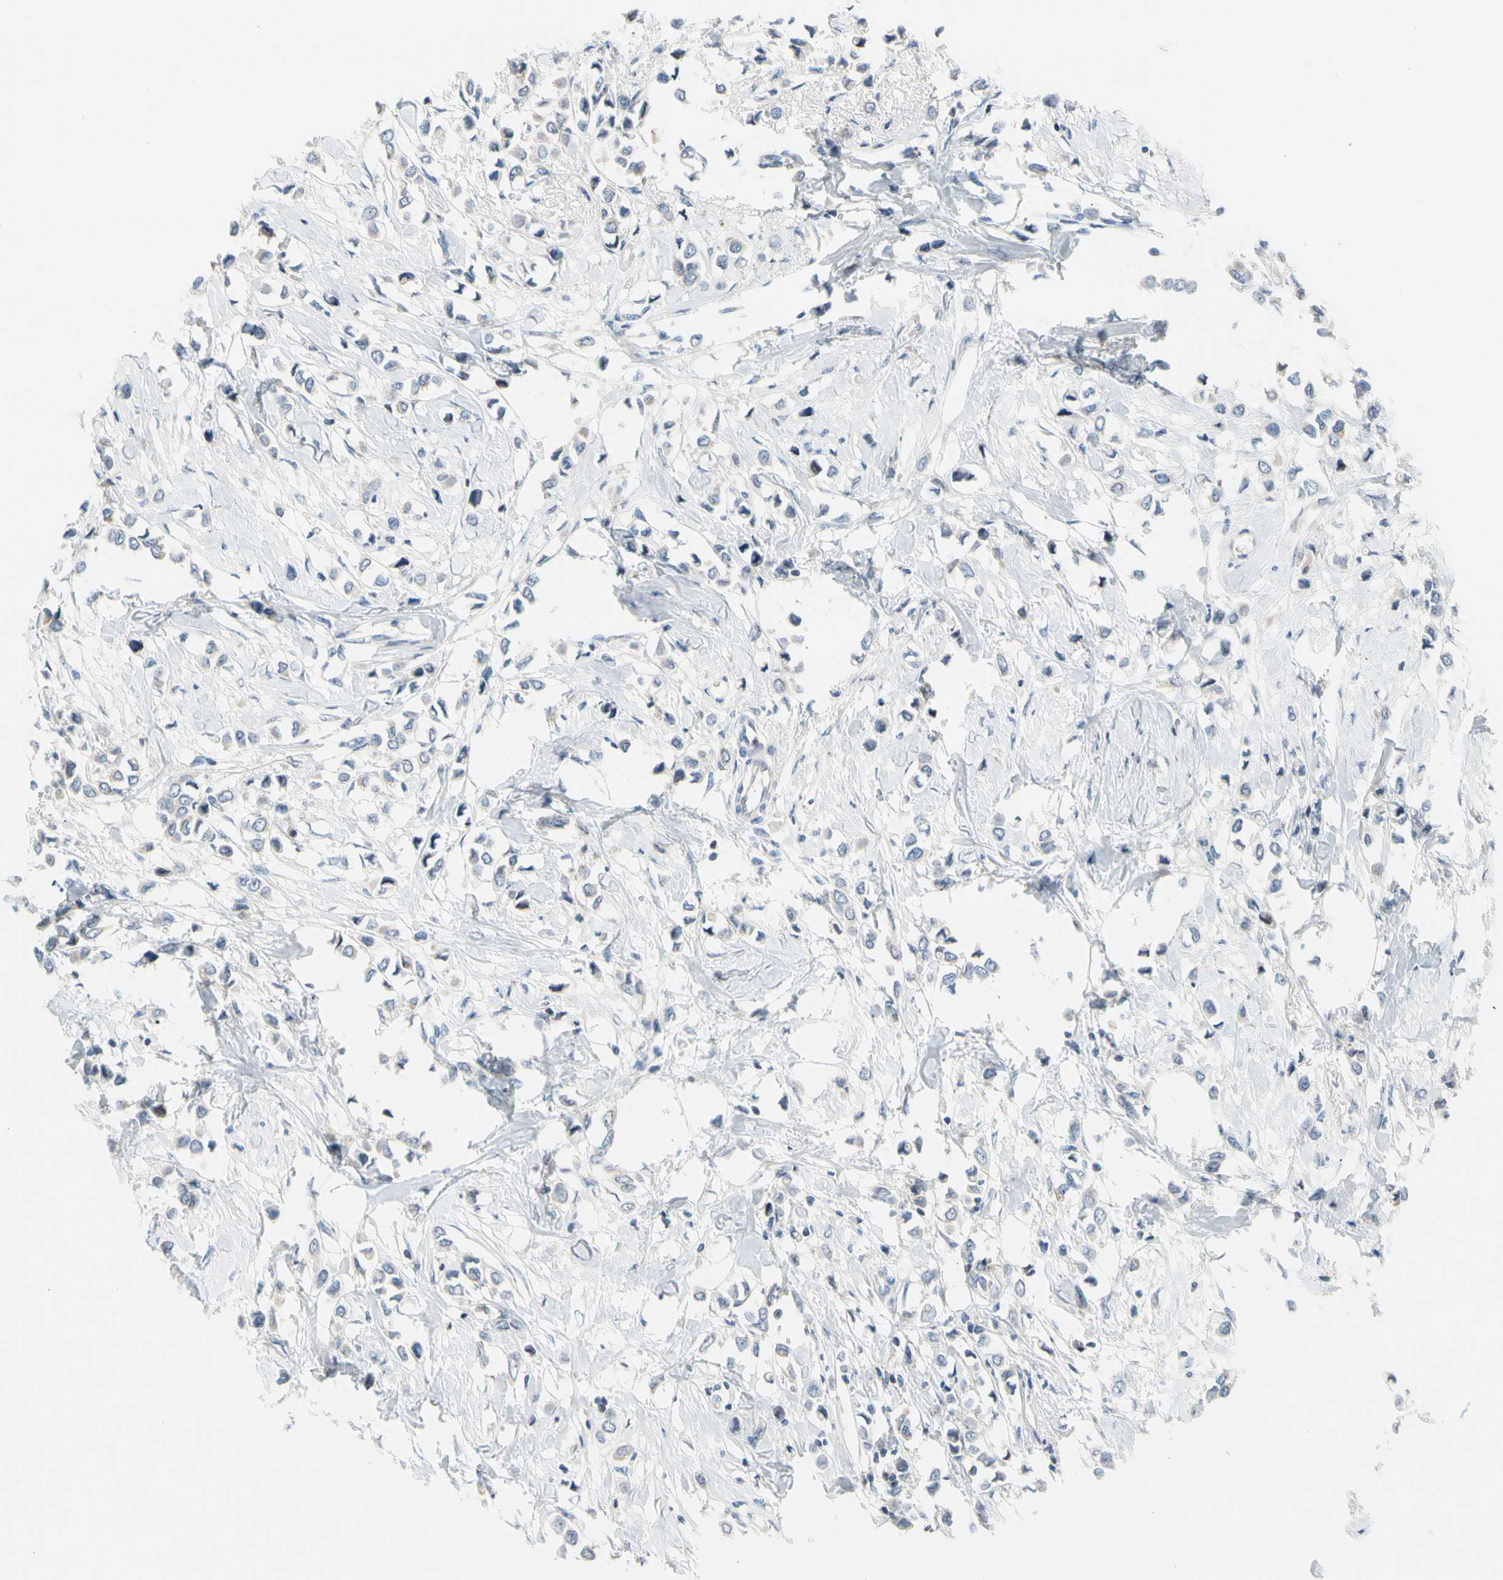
{"staining": {"intensity": "negative", "quantity": "none", "location": "none"}, "tissue": "breast cancer", "cell_type": "Tumor cells", "image_type": "cancer", "snomed": [{"axis": "morphology", "description": "Lobular carcinoma"}, {"axis": "topography", "description": "Breast"}], "caption": "The image exhibits no significant positivity in tumor cells of breast cancer.", "gene": "MAP3K3", "patient": {"sex": "female", "age": 51}}